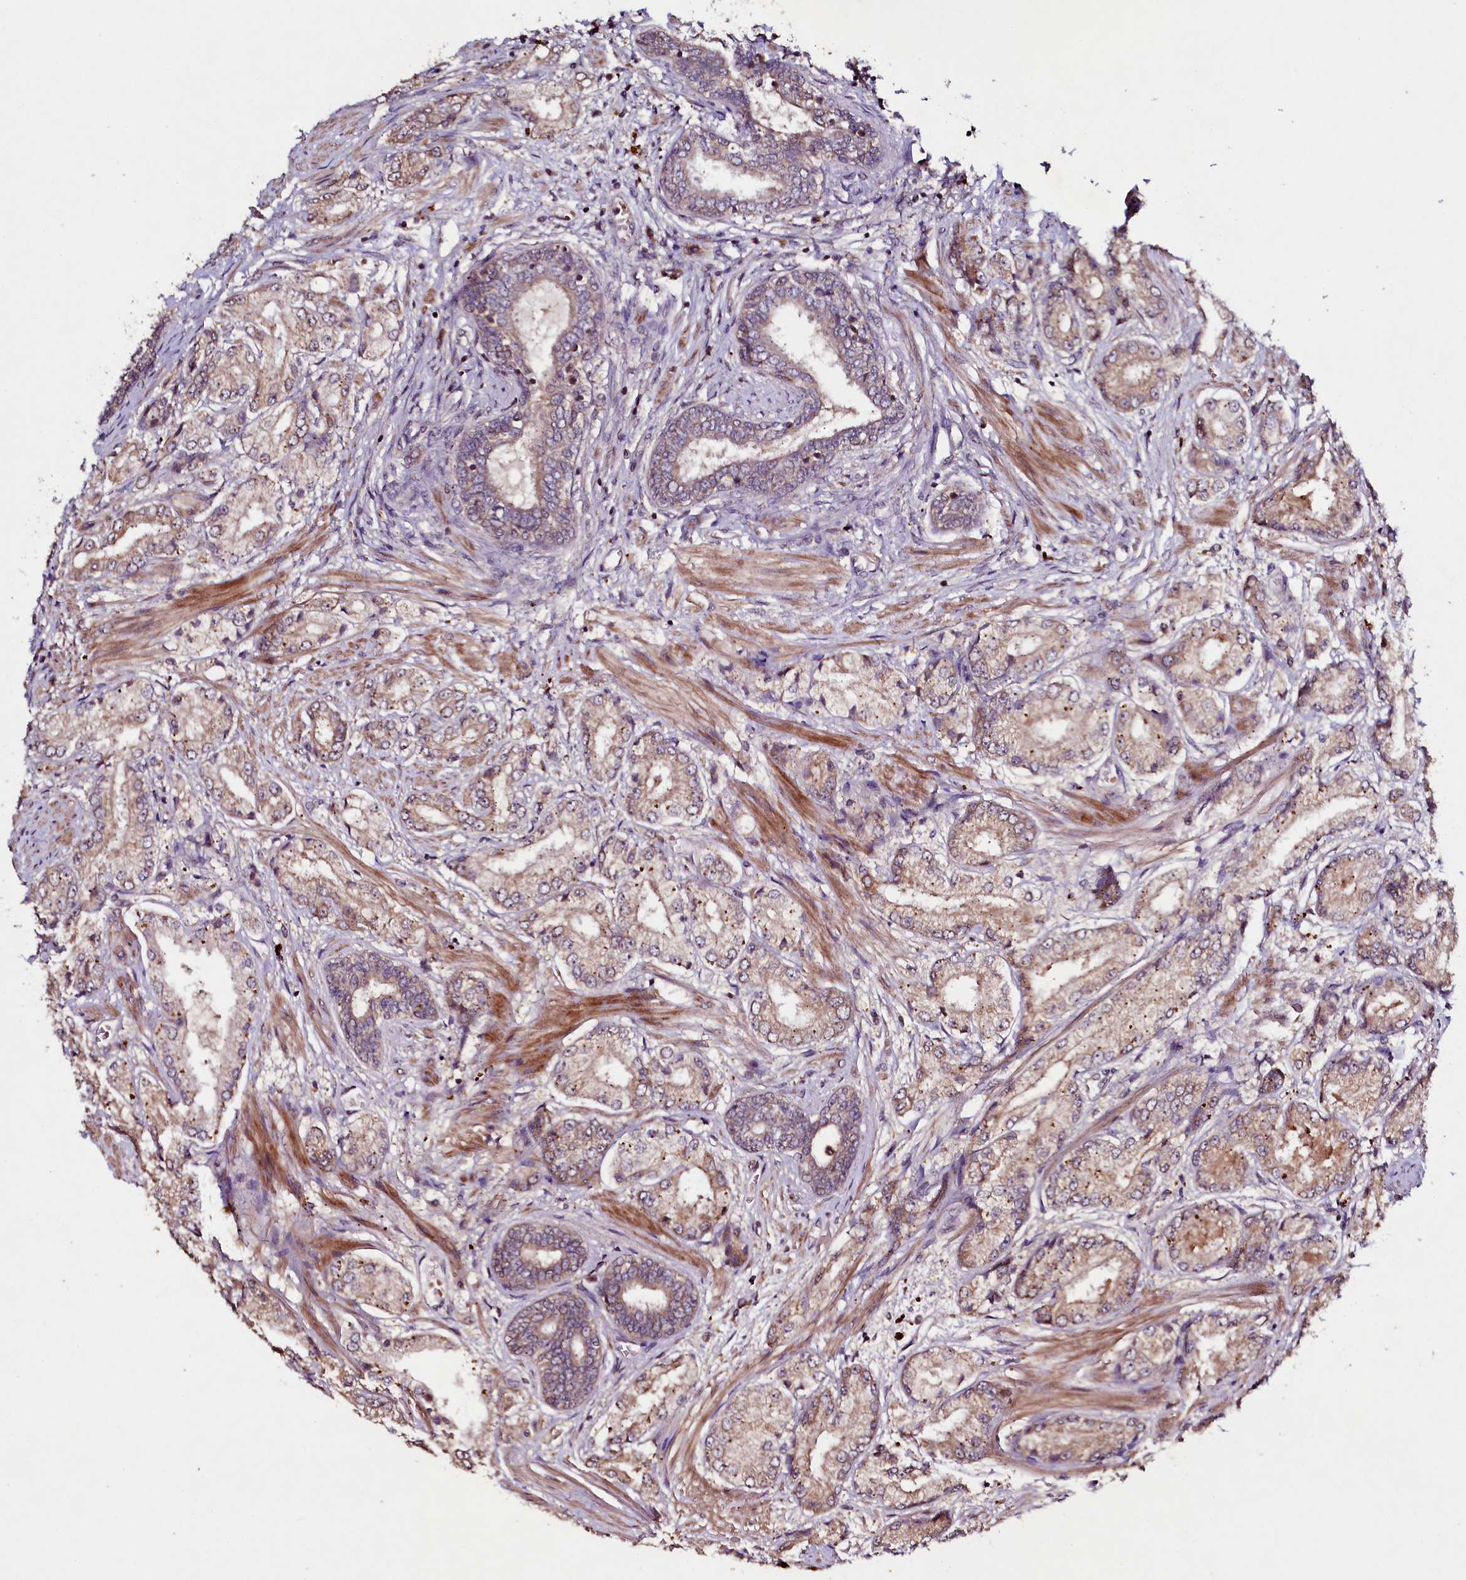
{"staining": {"intensity": "weak", "quantity": ">75%", "location": "cytoplasmic/membranous"}, "tissue": "prostate cancer", "cell_type": "Tumor cells", "image_type": "cancer", "snomed": [{"axis": "morphology", "description": "Adenocarcinoma, High grade"}, {"axis": "topography", "description": "Prostate"}], "caption": "The photomicrograph reveals a brown stain indicating the presence of a protein in the cytoplasmic/membranous of tumor cells in prostate high-grade adenocarcinoma. The protein is stained brown, and the nuclei are stained in blue (DAB IHC with brightfield microscopy, high magnification).", "gene": "SEC24C", "patient": {"sex": "male", "age": 59}}